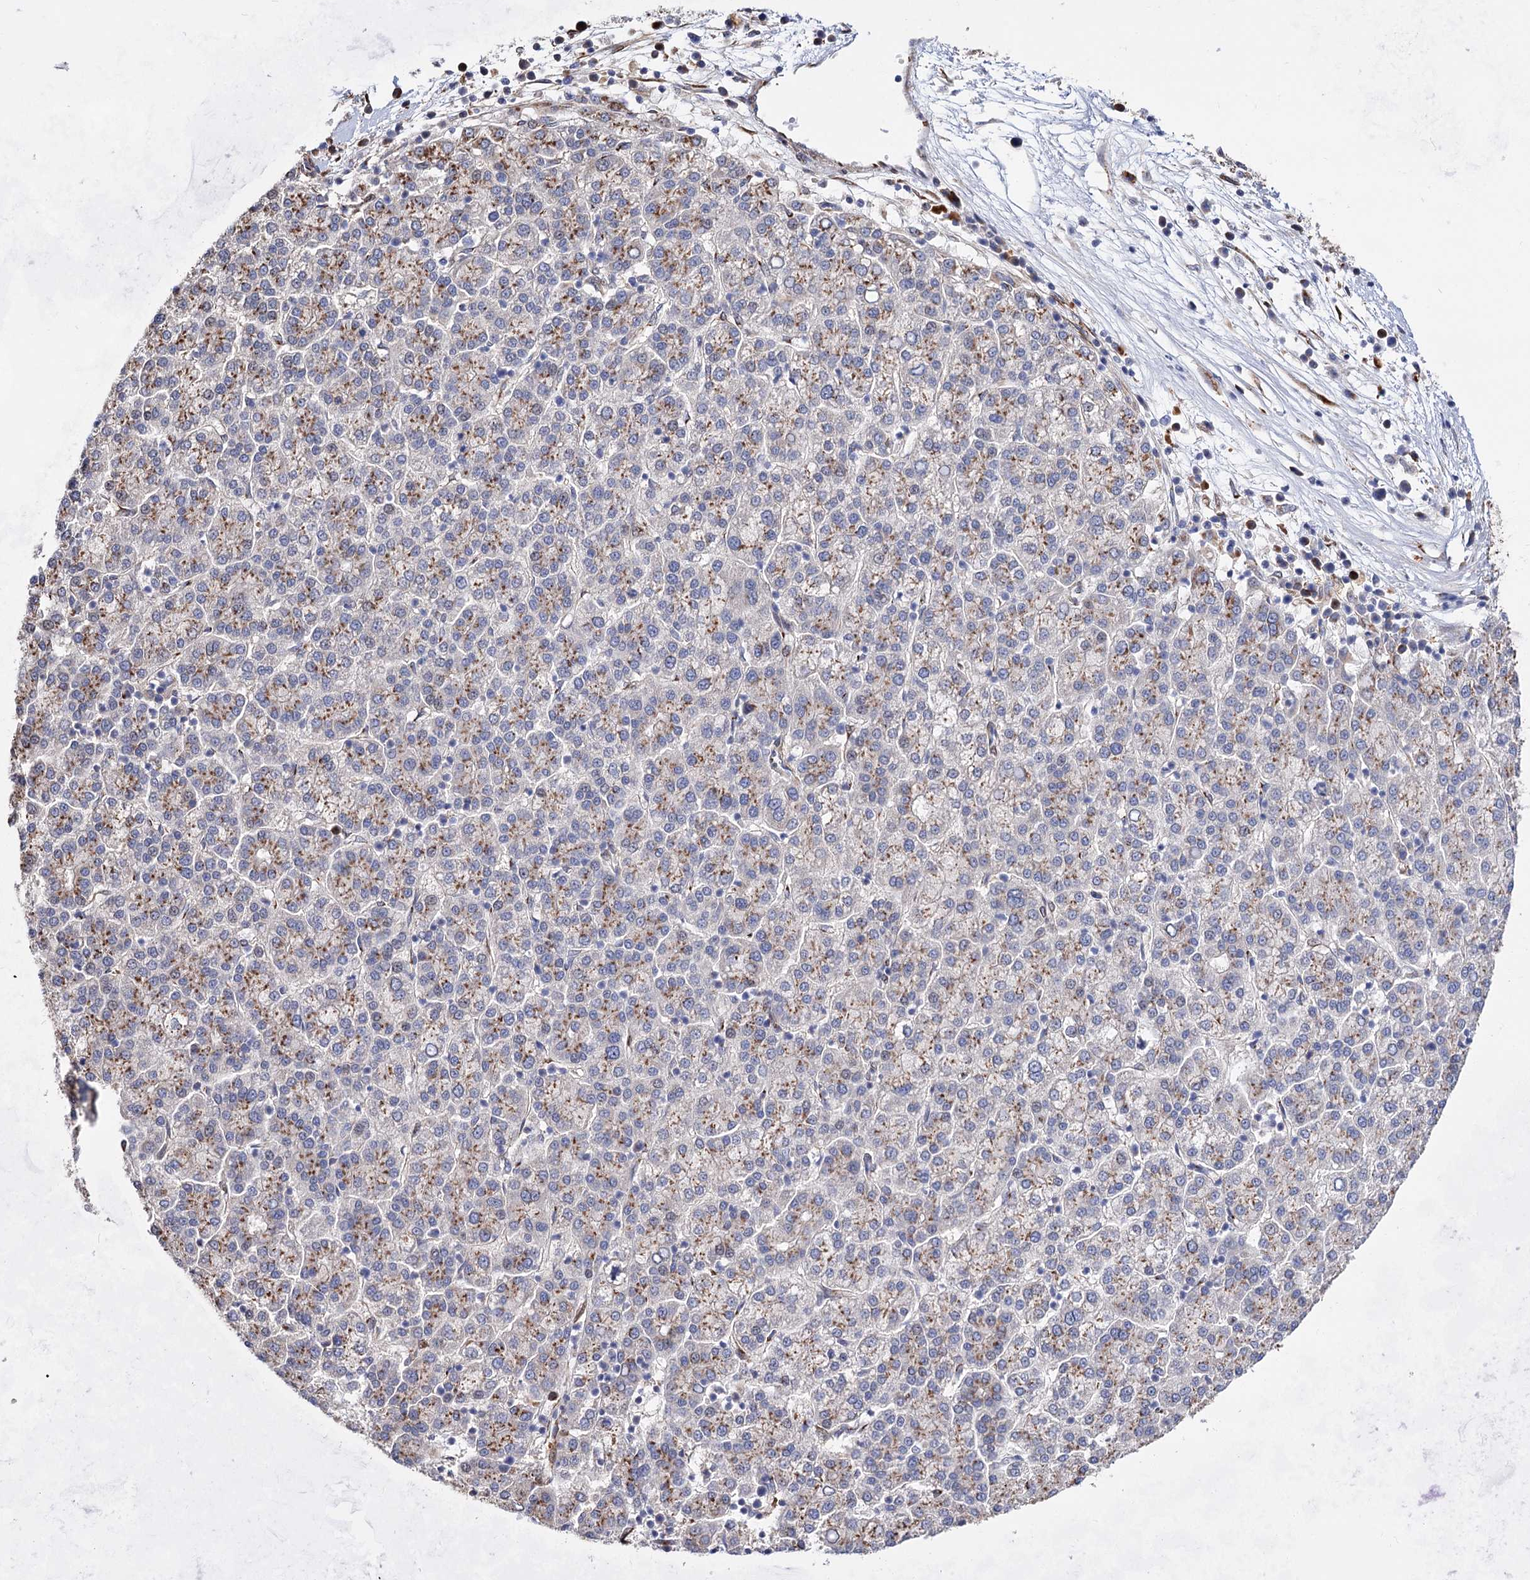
{"staining": {"intensity": "moderate", "quantity": "25%-75%", "location": "cytoplasmic/membranous"}, "tissue": "liver cancer", "cell_type": "Tumor cells", "image_type": "cancer", "snomed": [{"axis": "morphology", "description": "Carcinoma, Hepatocellular, NOS"}, {"axis": "topography", "description": "Liver"}], "caption": "An image of human hepatocellular carcinoma (liver) stained for a protein displays moderate cytoplasmic/membranous brown staining in tumor cells. The protein of interest is shown in brown color, while the nuclei are stained blue.", "gene": "C11orf96", "patient": {"sex": "female", "age": 58}}